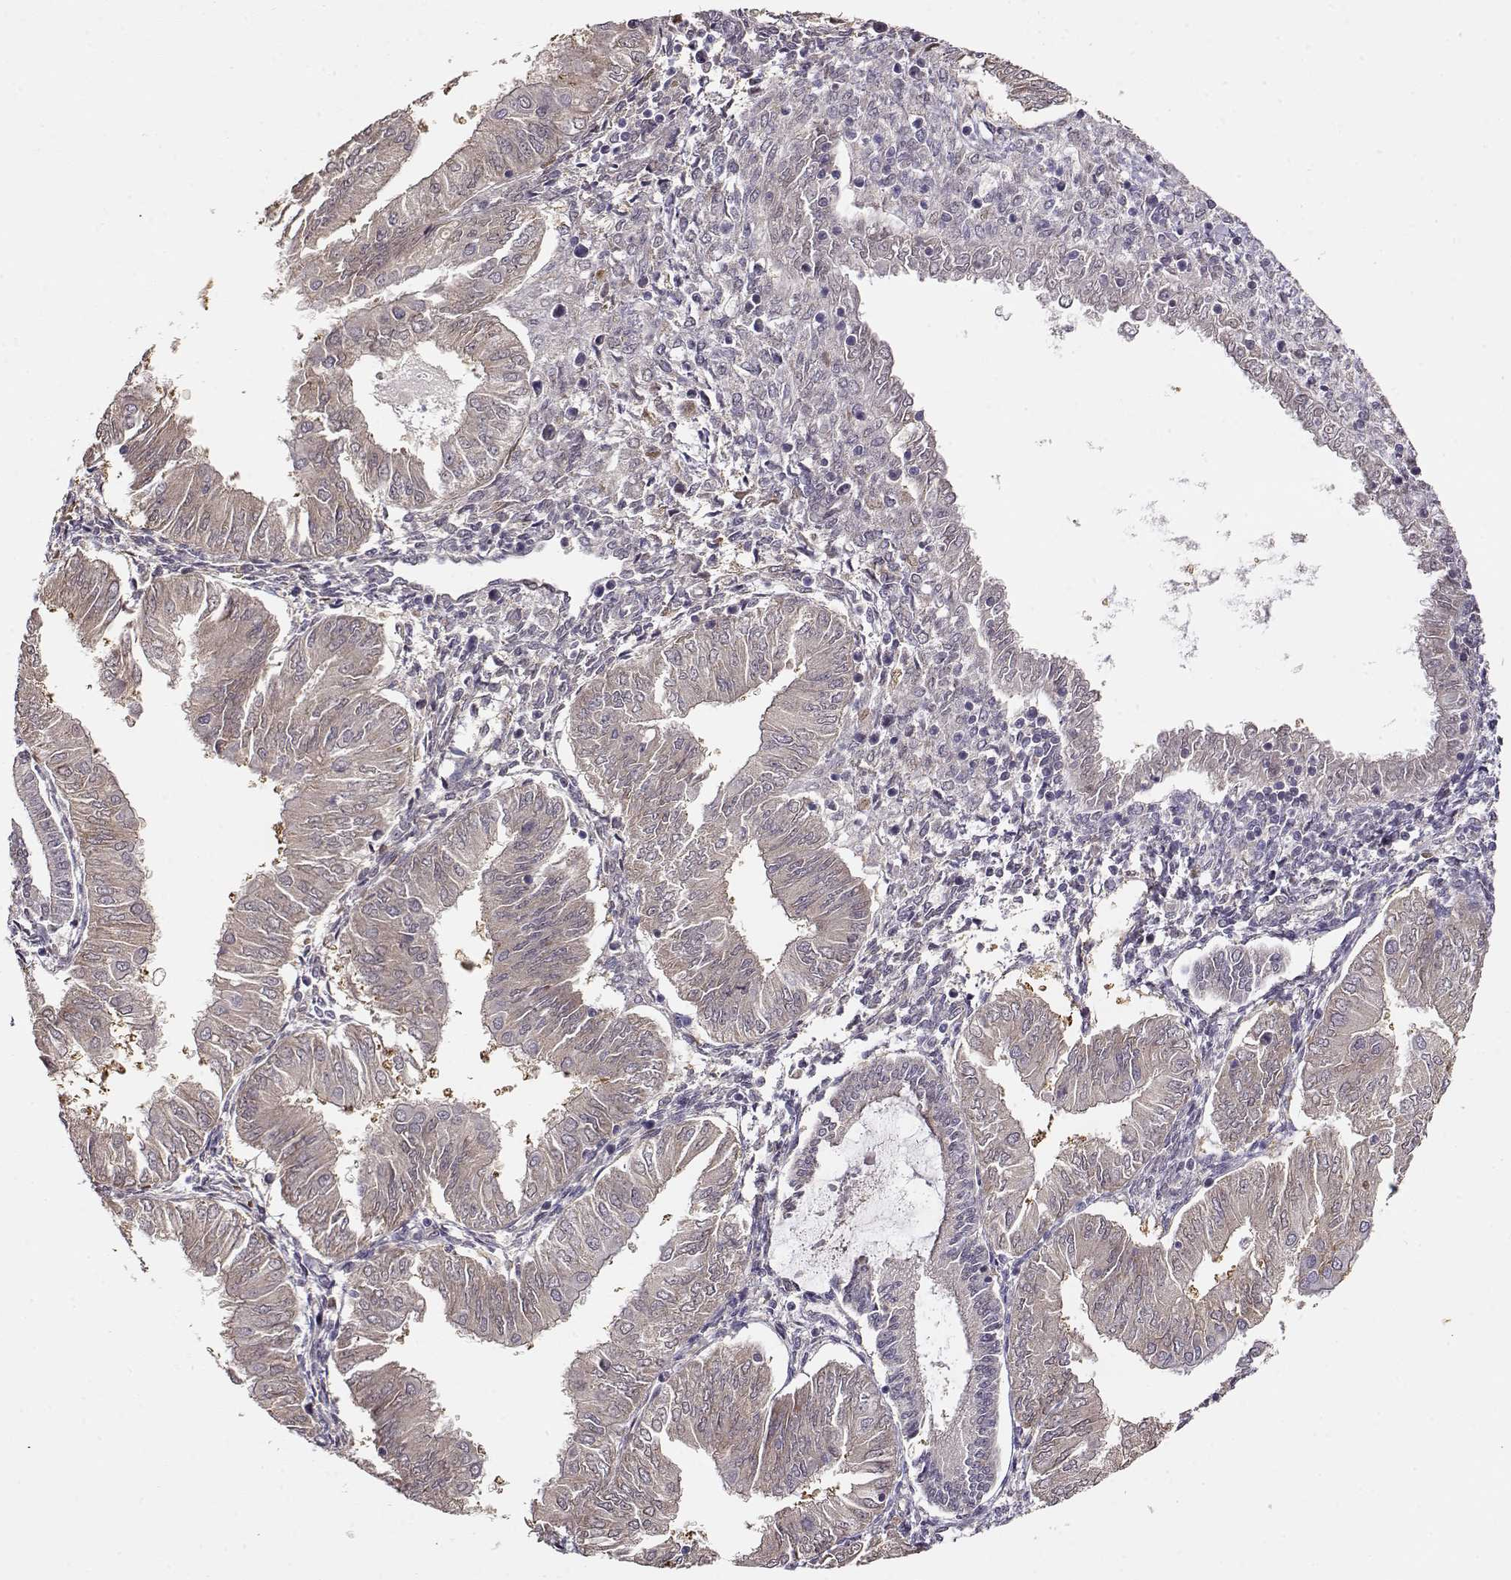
{"staining": {"intensity": "weak", "quantity": "25%-75%", "location": "cytoplasmic/membranous"}, "tissue": "endometrial cancer", "cell_type": "Tumor cells", "image_type": "cancer", "snomed": [{"axis": "morphology", "description": "Adenocarcinoma, NOS"}, {"axis": "topography", "description": "Endometrium"}], "caption": "An IHC micrograph of tumor tissue is shown. Protein staining in brown labels weak cytoplasmic/membranous positivity in endometrial cancer within tumor cells.", "gene": "CCR8", "patient": {"sex": "female", "age": 53}}